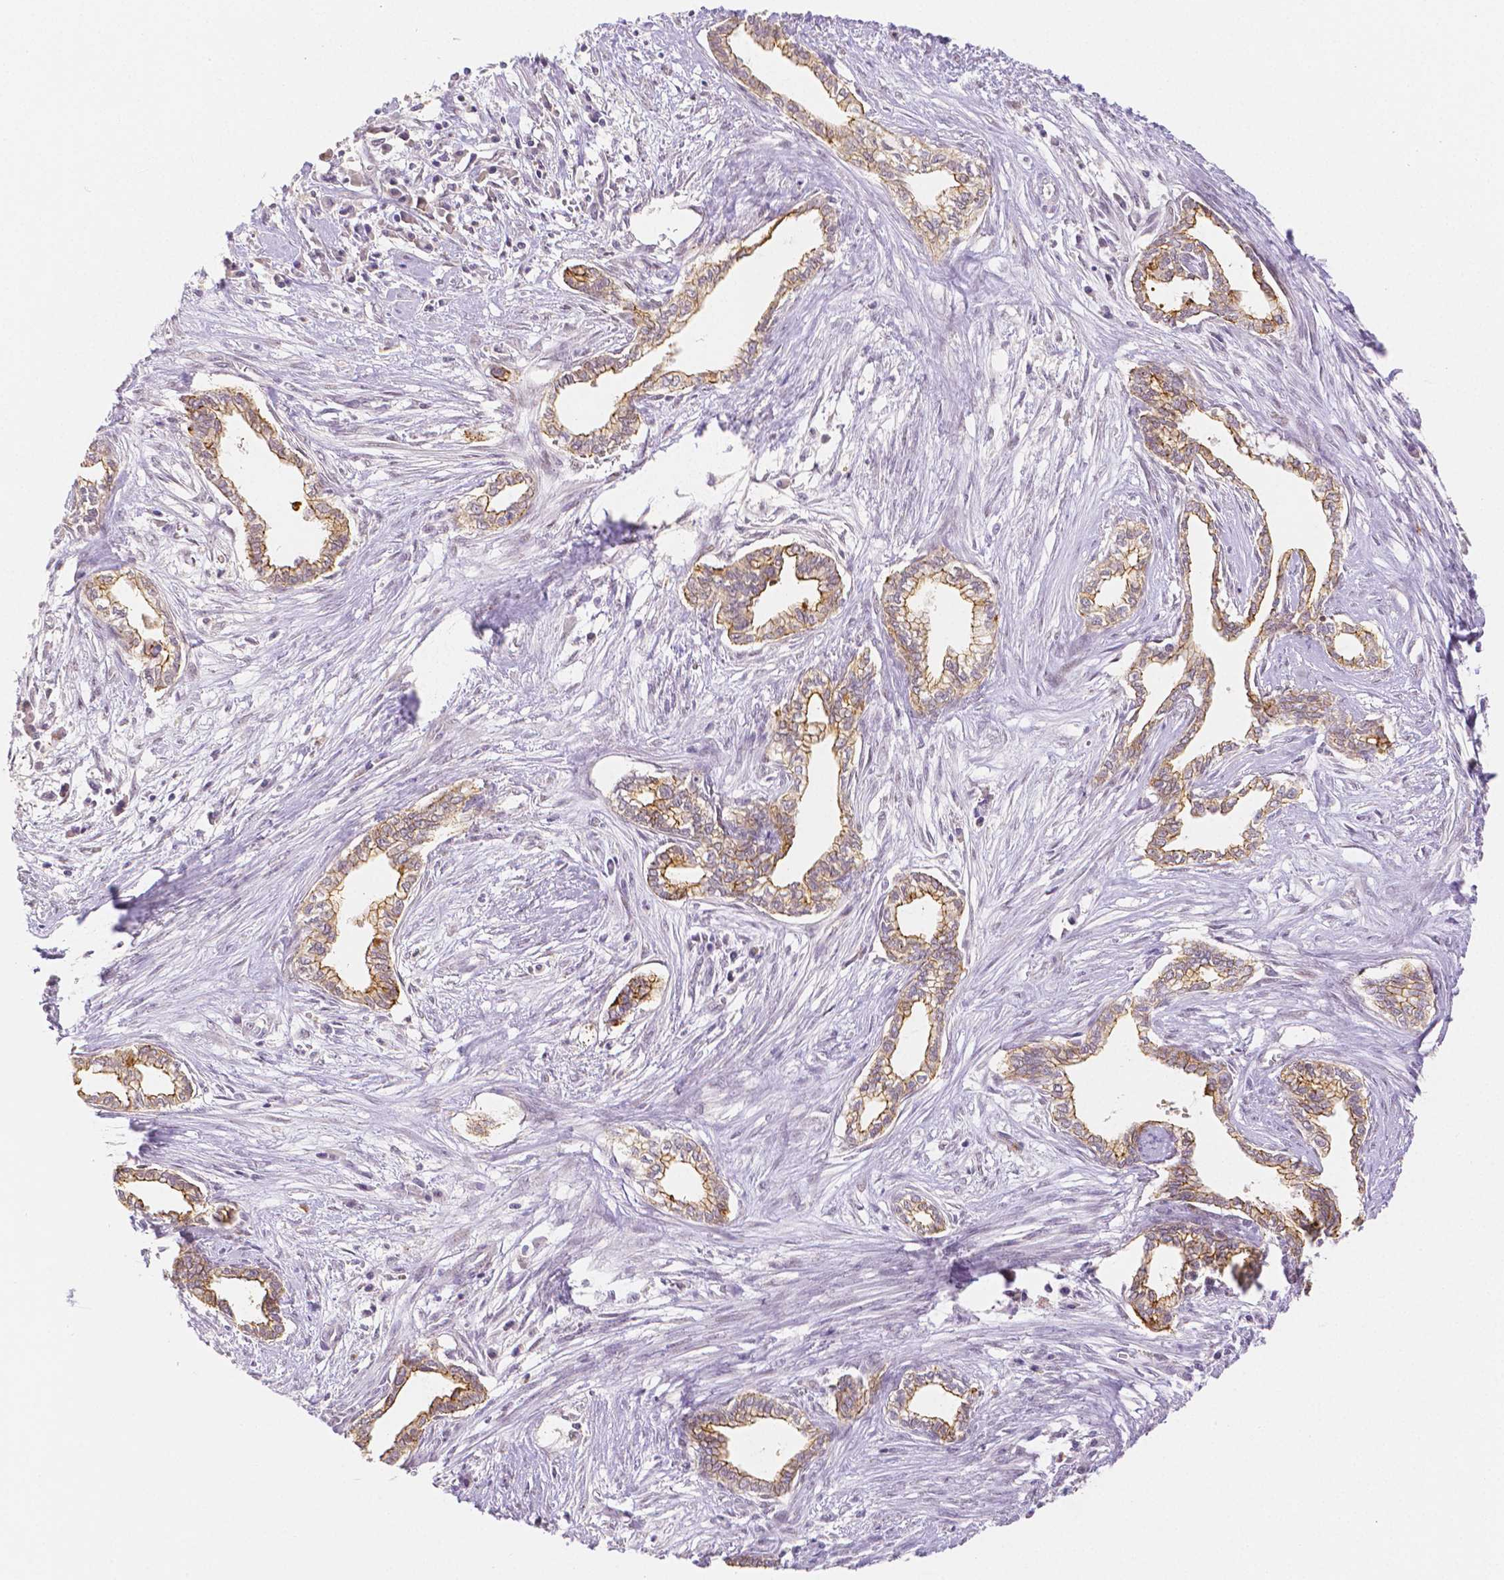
{"staining": {"intensity": "moderate", "quantity": ">75%", "location": "cytoplasmic/membranous"}, "tissue": "cervical cancer", "cell_type": "Tumor cells", "image_type": "cancer", "snomed": [{"axis": "morphology", "description": "Adenocarcinoma, NOS"}, {"axis": "topography", "description": "Cervix"}], "caption": "Cervical adenocarcinoma stained for a protein (brown) shows moderate cytoplasmic/membranous positive expression in approximately >75% of tumor cells.", "gene": "OCLN", "patient": {"sex": "female", "age": 62}}